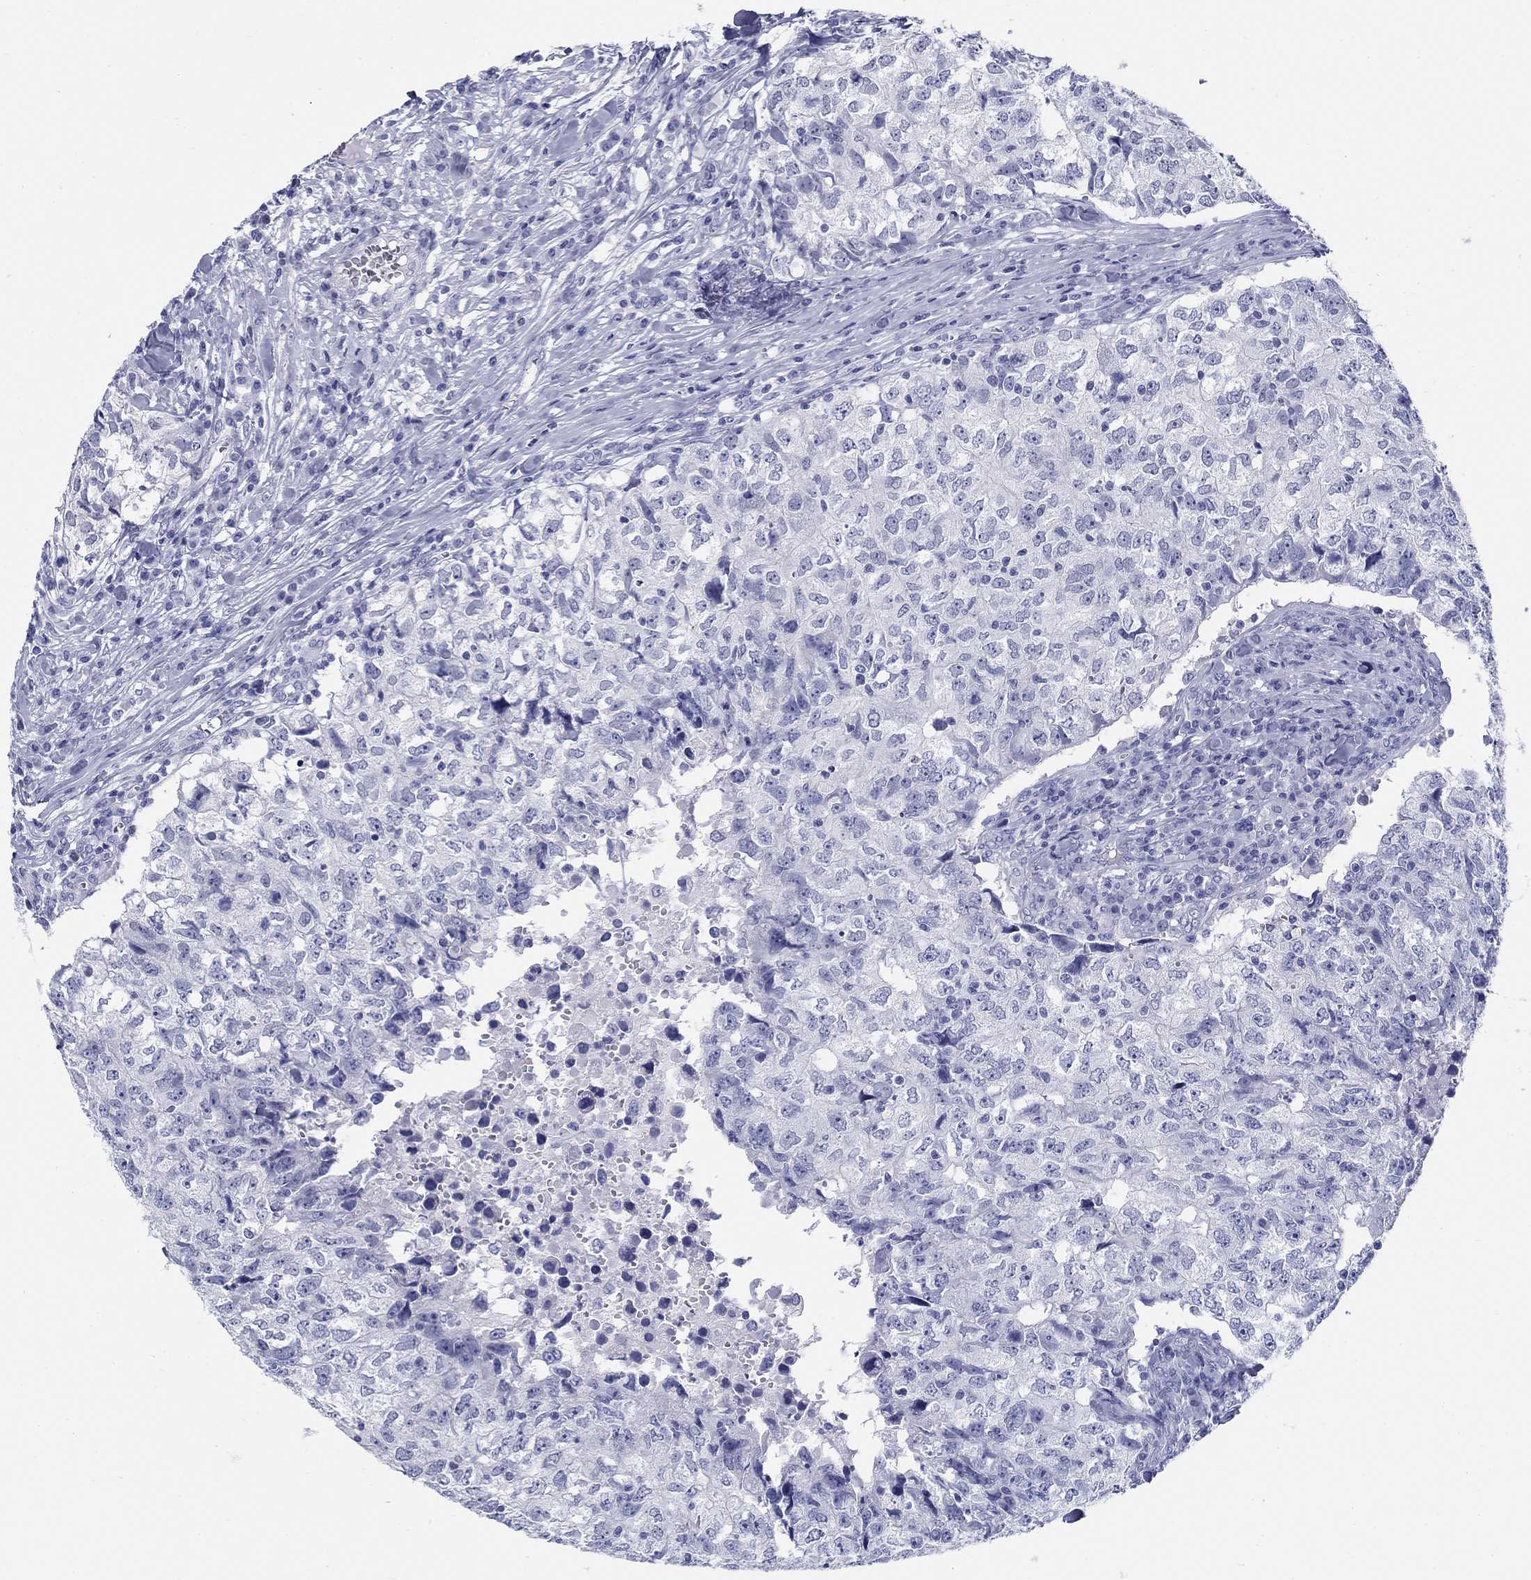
{"staining": {"intensity": "negative", "quantity": "none", "location": "none"}, "tissue": "breast cancer", "cell_type": "Tumor cells", "image_type": "cancer", "snomed": [{"axis": "morphology", "description": "Duct carcinoma"}, {"axis": "topography", "description": "Breast"}], "caption": "DAB (3,3'-diaminobenzidine) immunohistochemical staining of human breast cancer exhibits no significant positivity in tumor cells.", "gene": "LAMP5", "patient": {"sex": "female", "age": 30}}